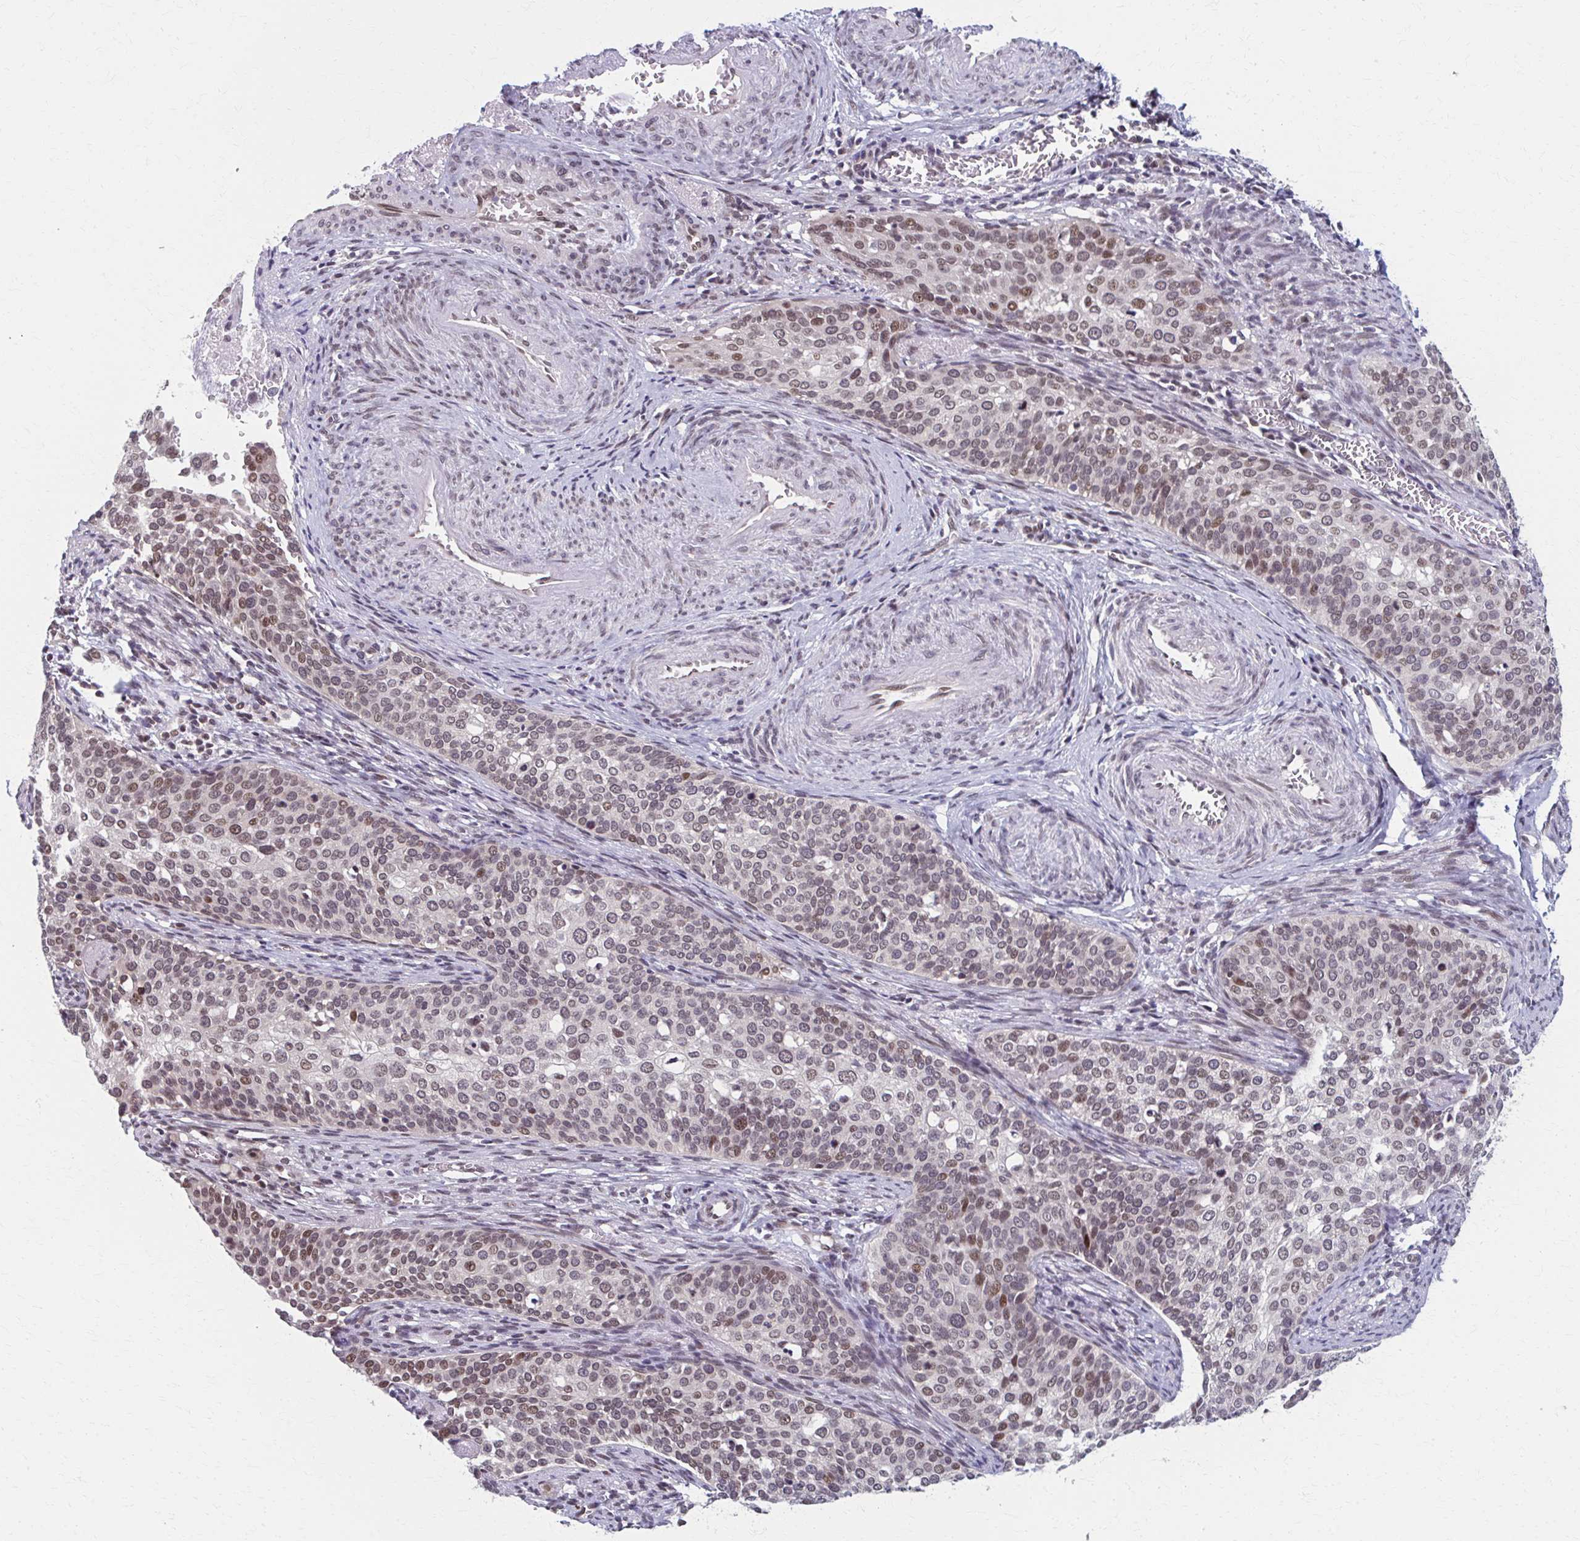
{"staining": {"intensity": "moderate", "quantity": "25%-75%", "location": "nuclear"}, "tissue": "cervical cancer", "cell_type": "Tumor cells", "image_type": "cancer", "snomed": [{"axis": "morphology", "description": "Squamous cell carcinoma, NOS"}, {"axis": "topography", "description": "Cervix"}], "caption": "High-magnification brightfield microscopy of cervical cancer (squamous cell carcinoma) stained with DAB (brown) and counterstained with hematoxylin (blue). tumor cells exhibit moderate nuclear staining is present in about25%-75% of cells.", "gene": "SETBP1", "patient": {"sex": "female", "age": 44}}